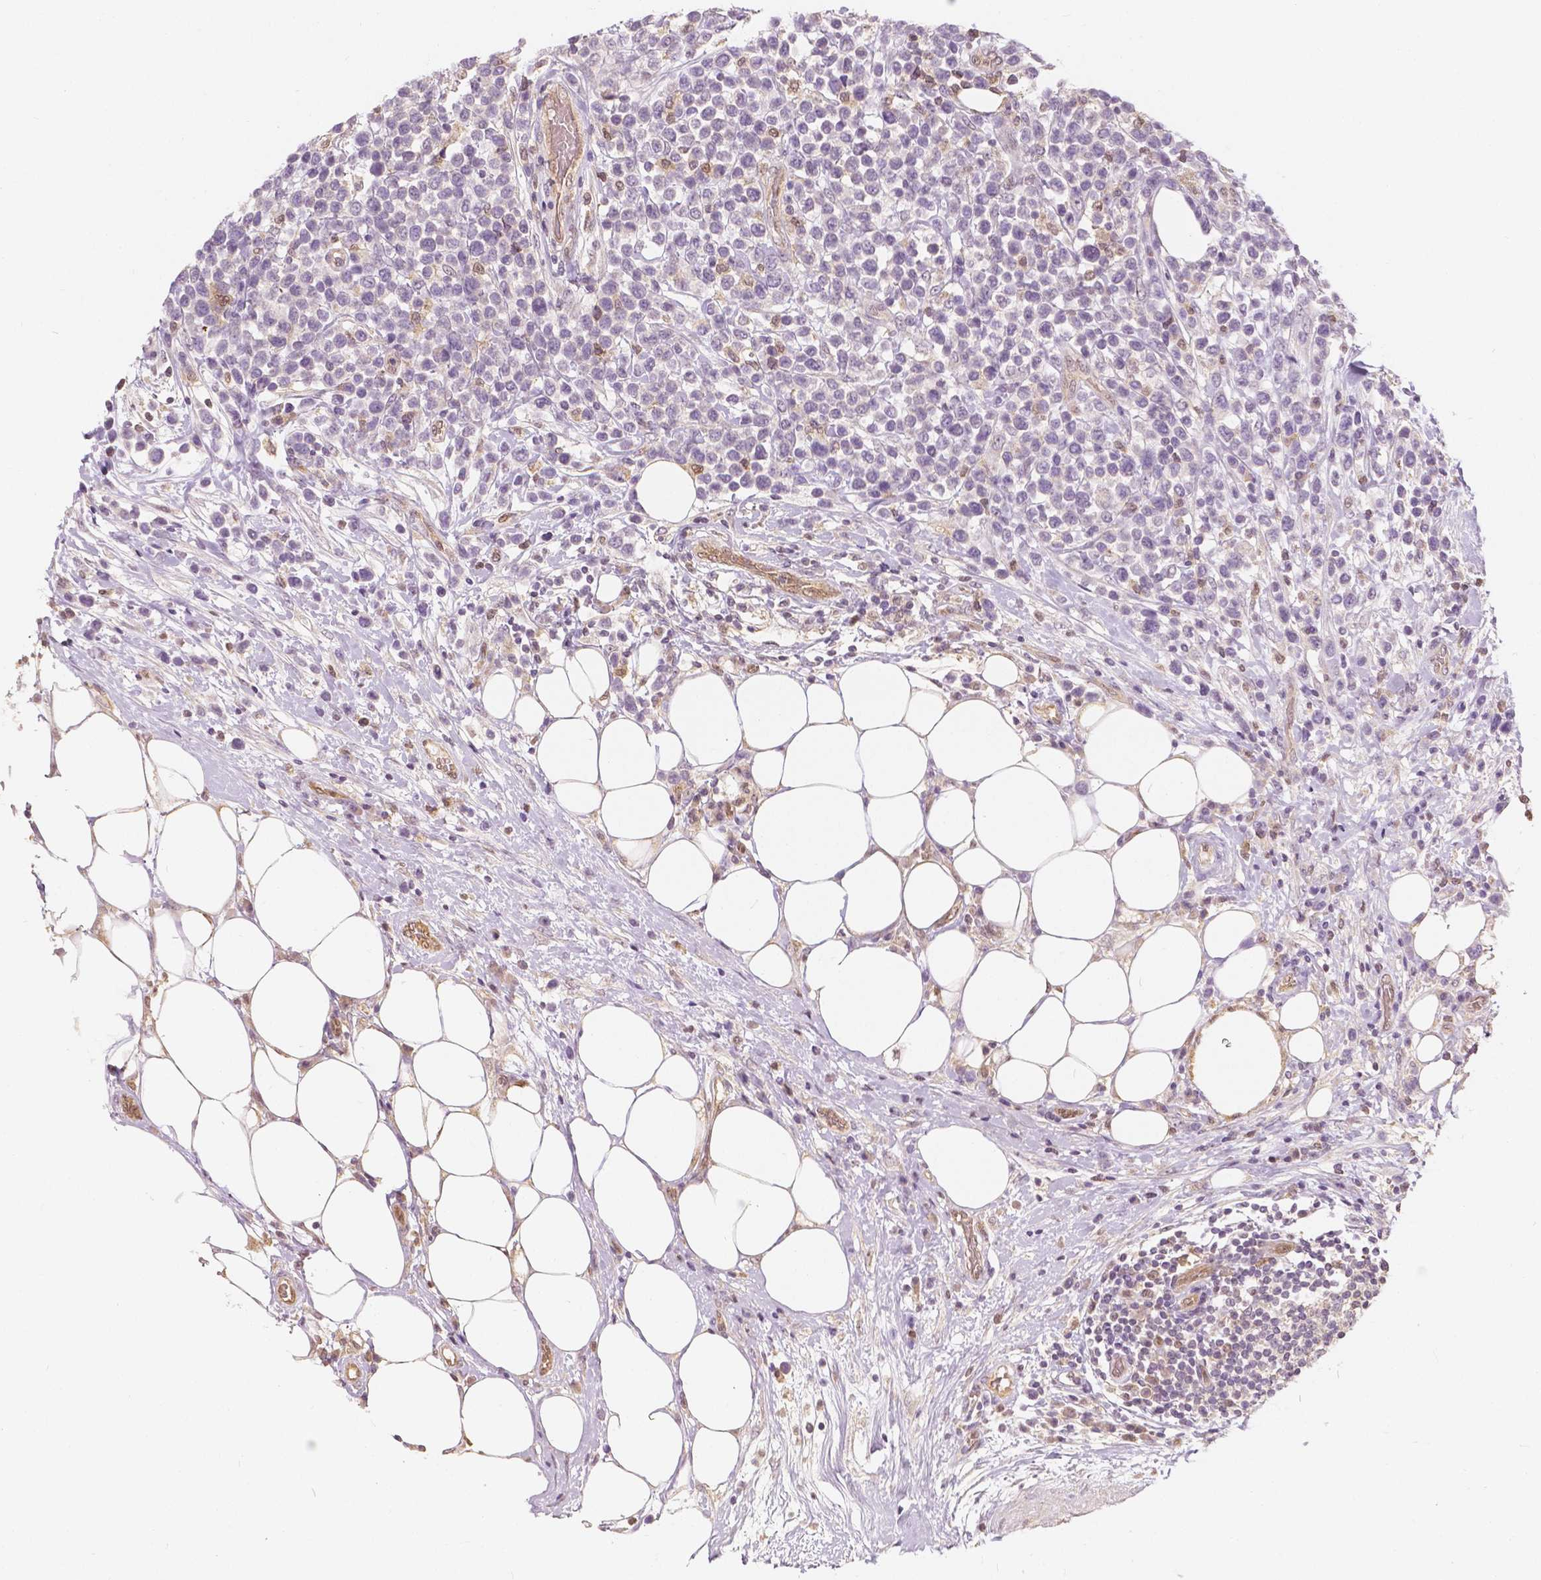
{"staining": {"intensity": "negative", "quantity": "none", "location": "none"}, "tissue": "lymphoma", "cell_type": "Tumor cells", "image_type": "cancer", "snomed": [{"axis": "morphology", "description": "Malignant lymphoma, non-Hodgkin's type, High grade"}, {"axis": "topography", "description": "Soft tissue"}], "caption": "Tumor cells show no significant expression in malignant lymphoma, non-Hodgkin's type (high-grade). Nuclei are stained in blue.", "gene": "NAPRT", "patient": {"sex": "female", "age": 56}}